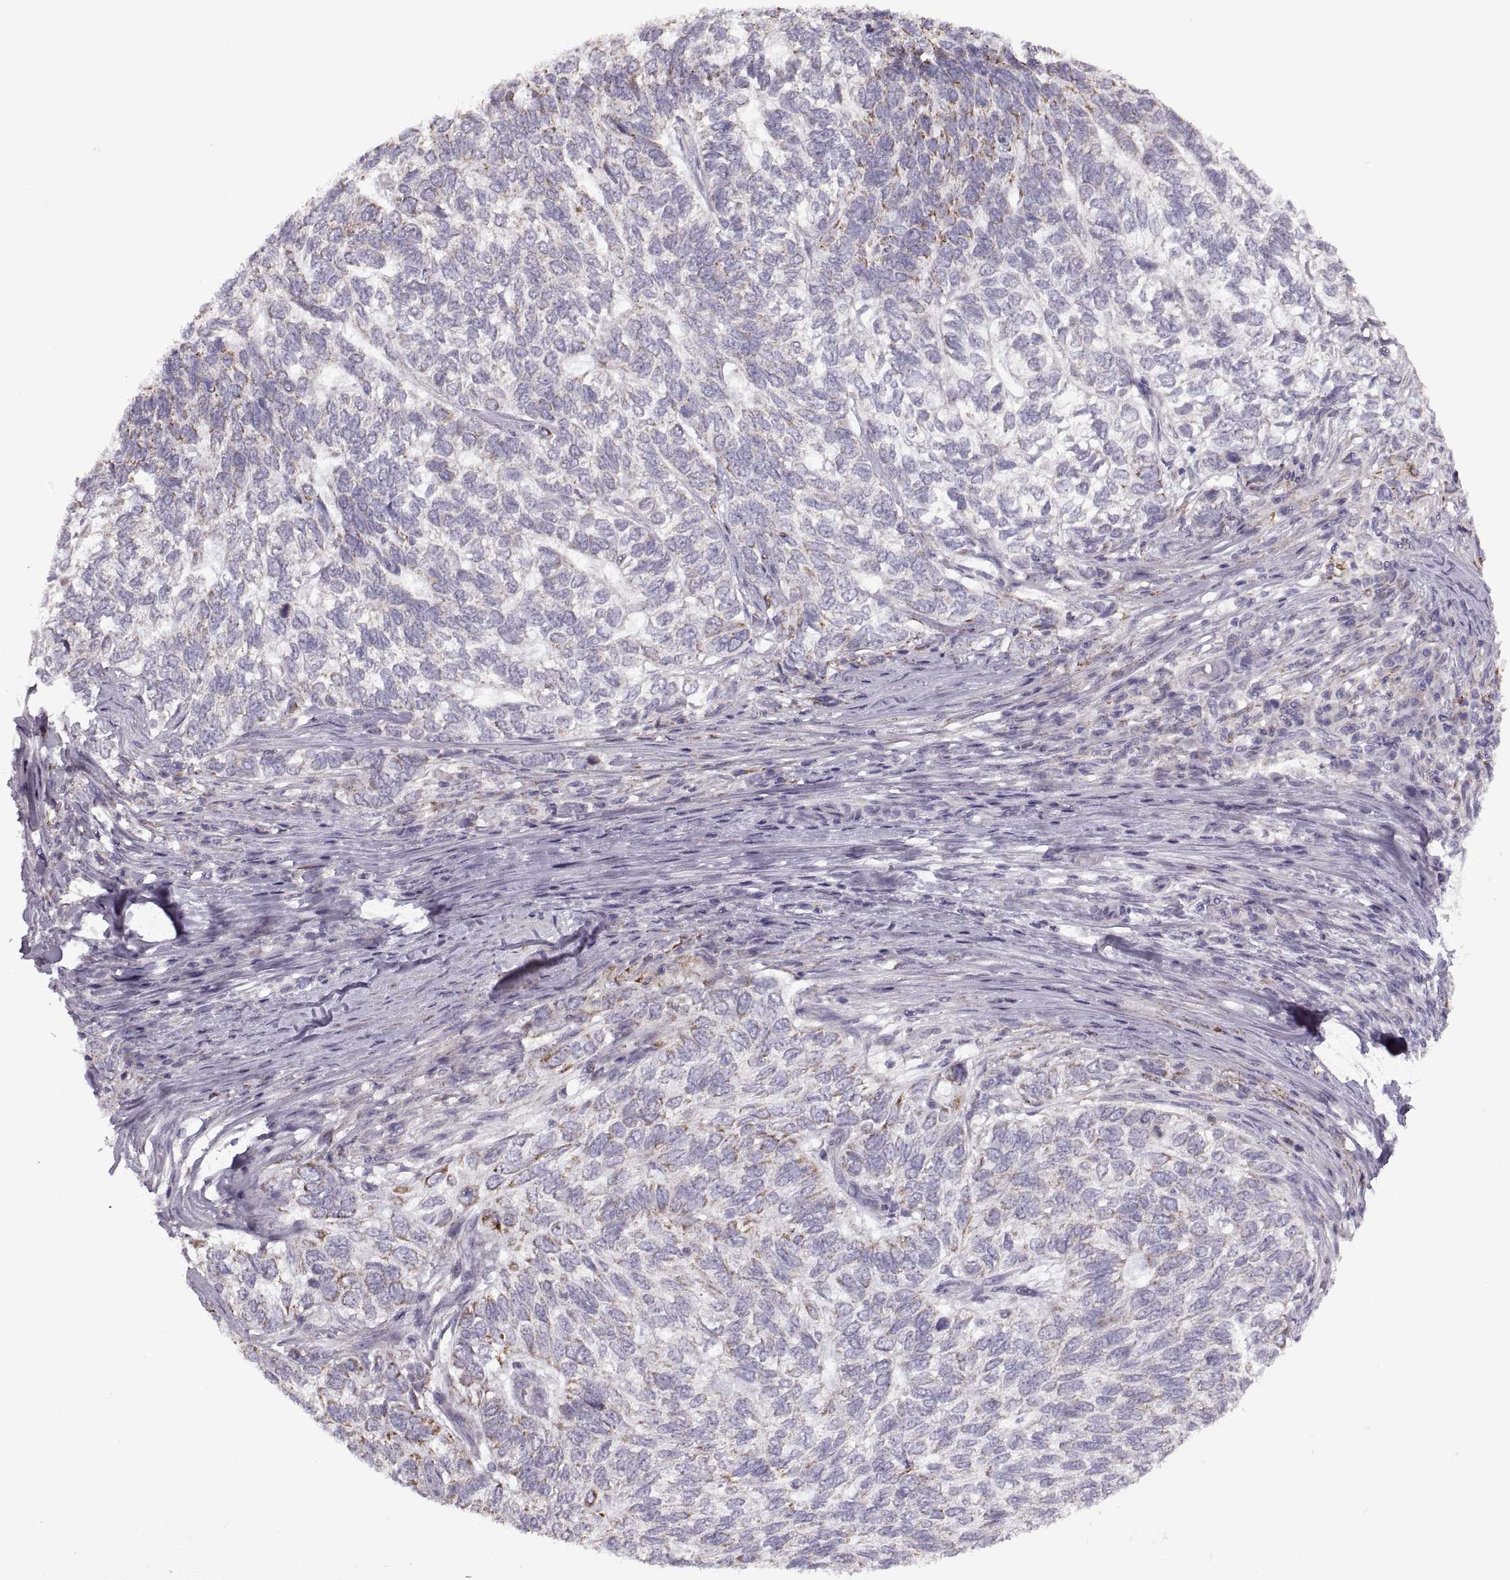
{"staining": {"intensity": "moderate", "quantity": "<25%", "location": "cytoplasmic/membranous"}, "tissue": "skin cancer", "cell_type": "Tumor cells", "image_type": "cancer", "snomed": [{"axis": "morphology", "description": "Basal cell carcinoma"}, {"axis": "topography", "description": "Skin"}], "caption": "Immunohistochemical staining of human skin basal cell carcinoma exhibits low levels of moderate cytoplasmic/membranous protein positivity in approximately <25% of tumor cells.", "gene": "PIERCE1", "patient": {"sex": "female", "age": 65}}